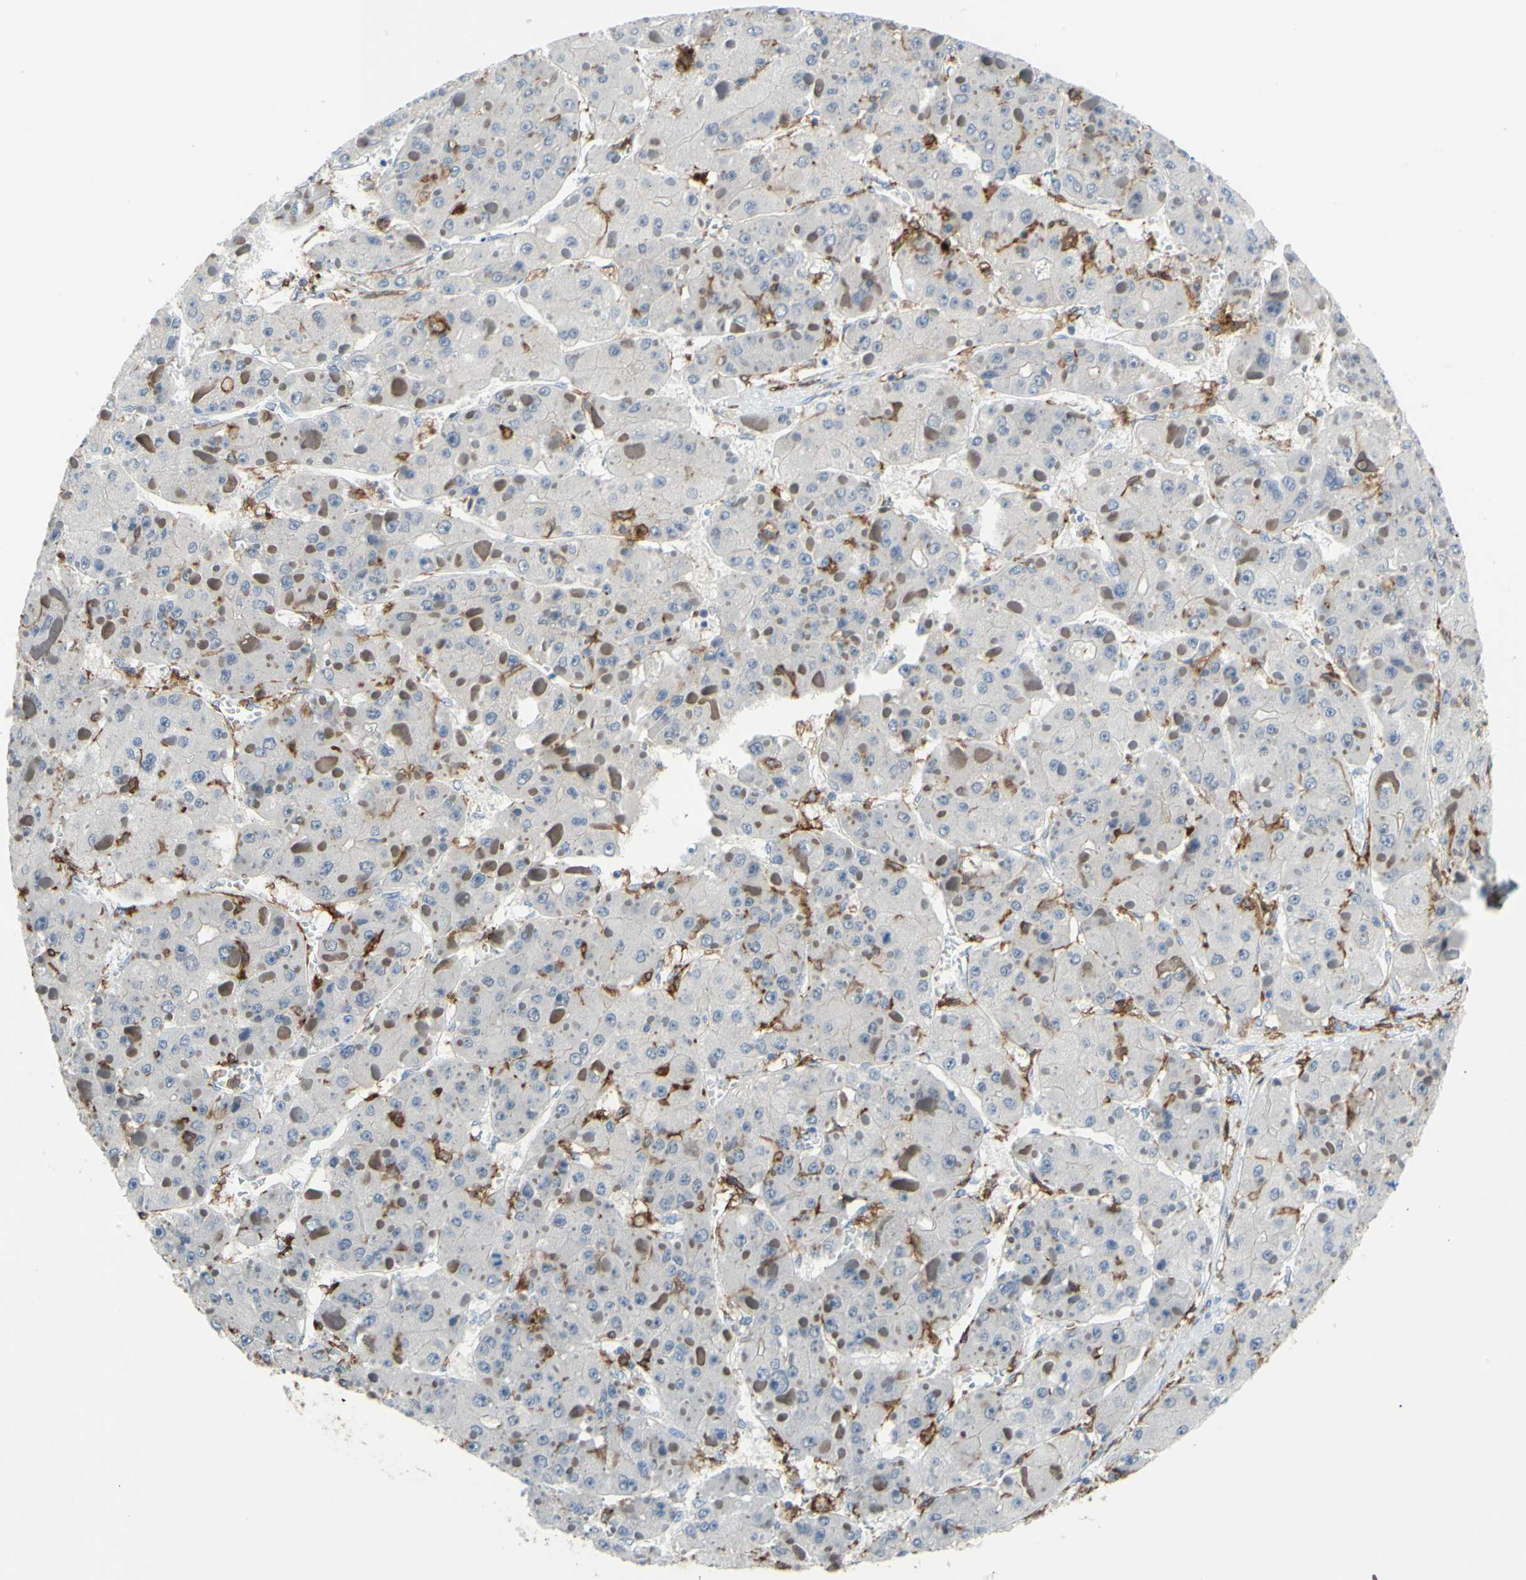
{"staining": {"intensity": "negative", "quantity": "none", "location": "none"}, "tissue": "liver cancer", "cell_type": "Tumor cells", "image_type": "cancer", "snomed": [{"axis": "morphology", "description": "Carcinoma, Hepatocellular, NOS"}, {"axis": "topography", "description": "Liver"}], "caption": "Immunohistochemistry photomicrograph of liver cancer (hepatocellular carcinoma) stained for a protein (brown), which demonstrates no expression in tumor cells. (DAB (3,3'-diaminobenzidine) immunohistochemistry (IHC) with hematoxylin counter stain).", "gene": "FCGR2A", "patient": {"sex": "female", "age": 73}}